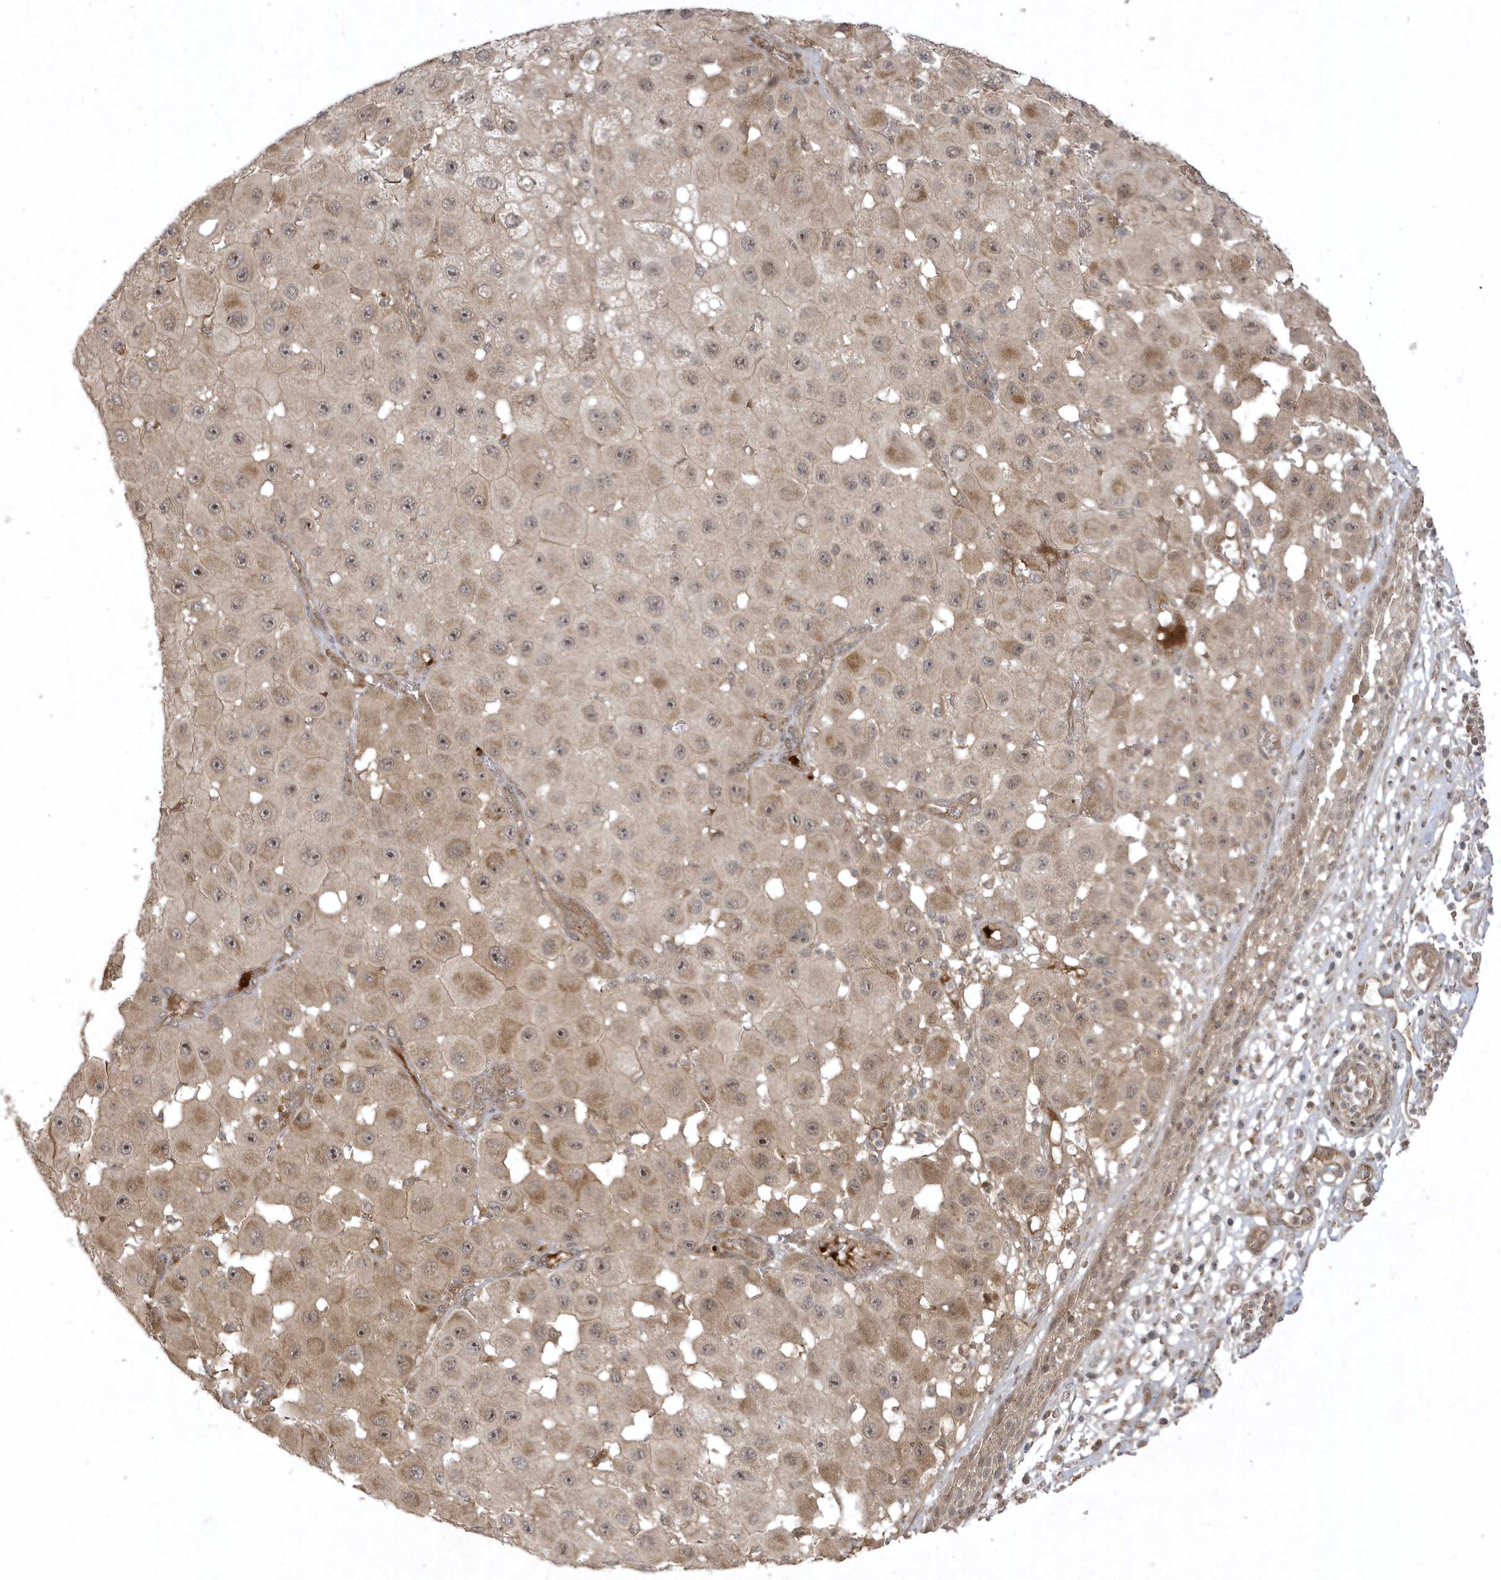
{"staining": {"intensity": "moderate", "quantity": "25%-75%", "location": "cytoplasmic/membranous,nuclear"}, "tissue": "melanoma", "cell_type": "Tumor cells", "image_type": "cancer", "snomed": [{"axis": "morphology", "description": "Malignant melanoma, NOS"}, {"axis": "topography", "description": "Skin"}], "caption": "IHC image of neoplastic tissue: human malignant melanoma stained using IHC shows medium levels of moderate protein expression localized specifically in the cytoplasmic/membranous and nuclear of tumor cells, appearing as a cytoplasmic/membranous and nuclear brown color.", "gene": "FAM83C", "patient": {"sex": "female", "age": 81}}